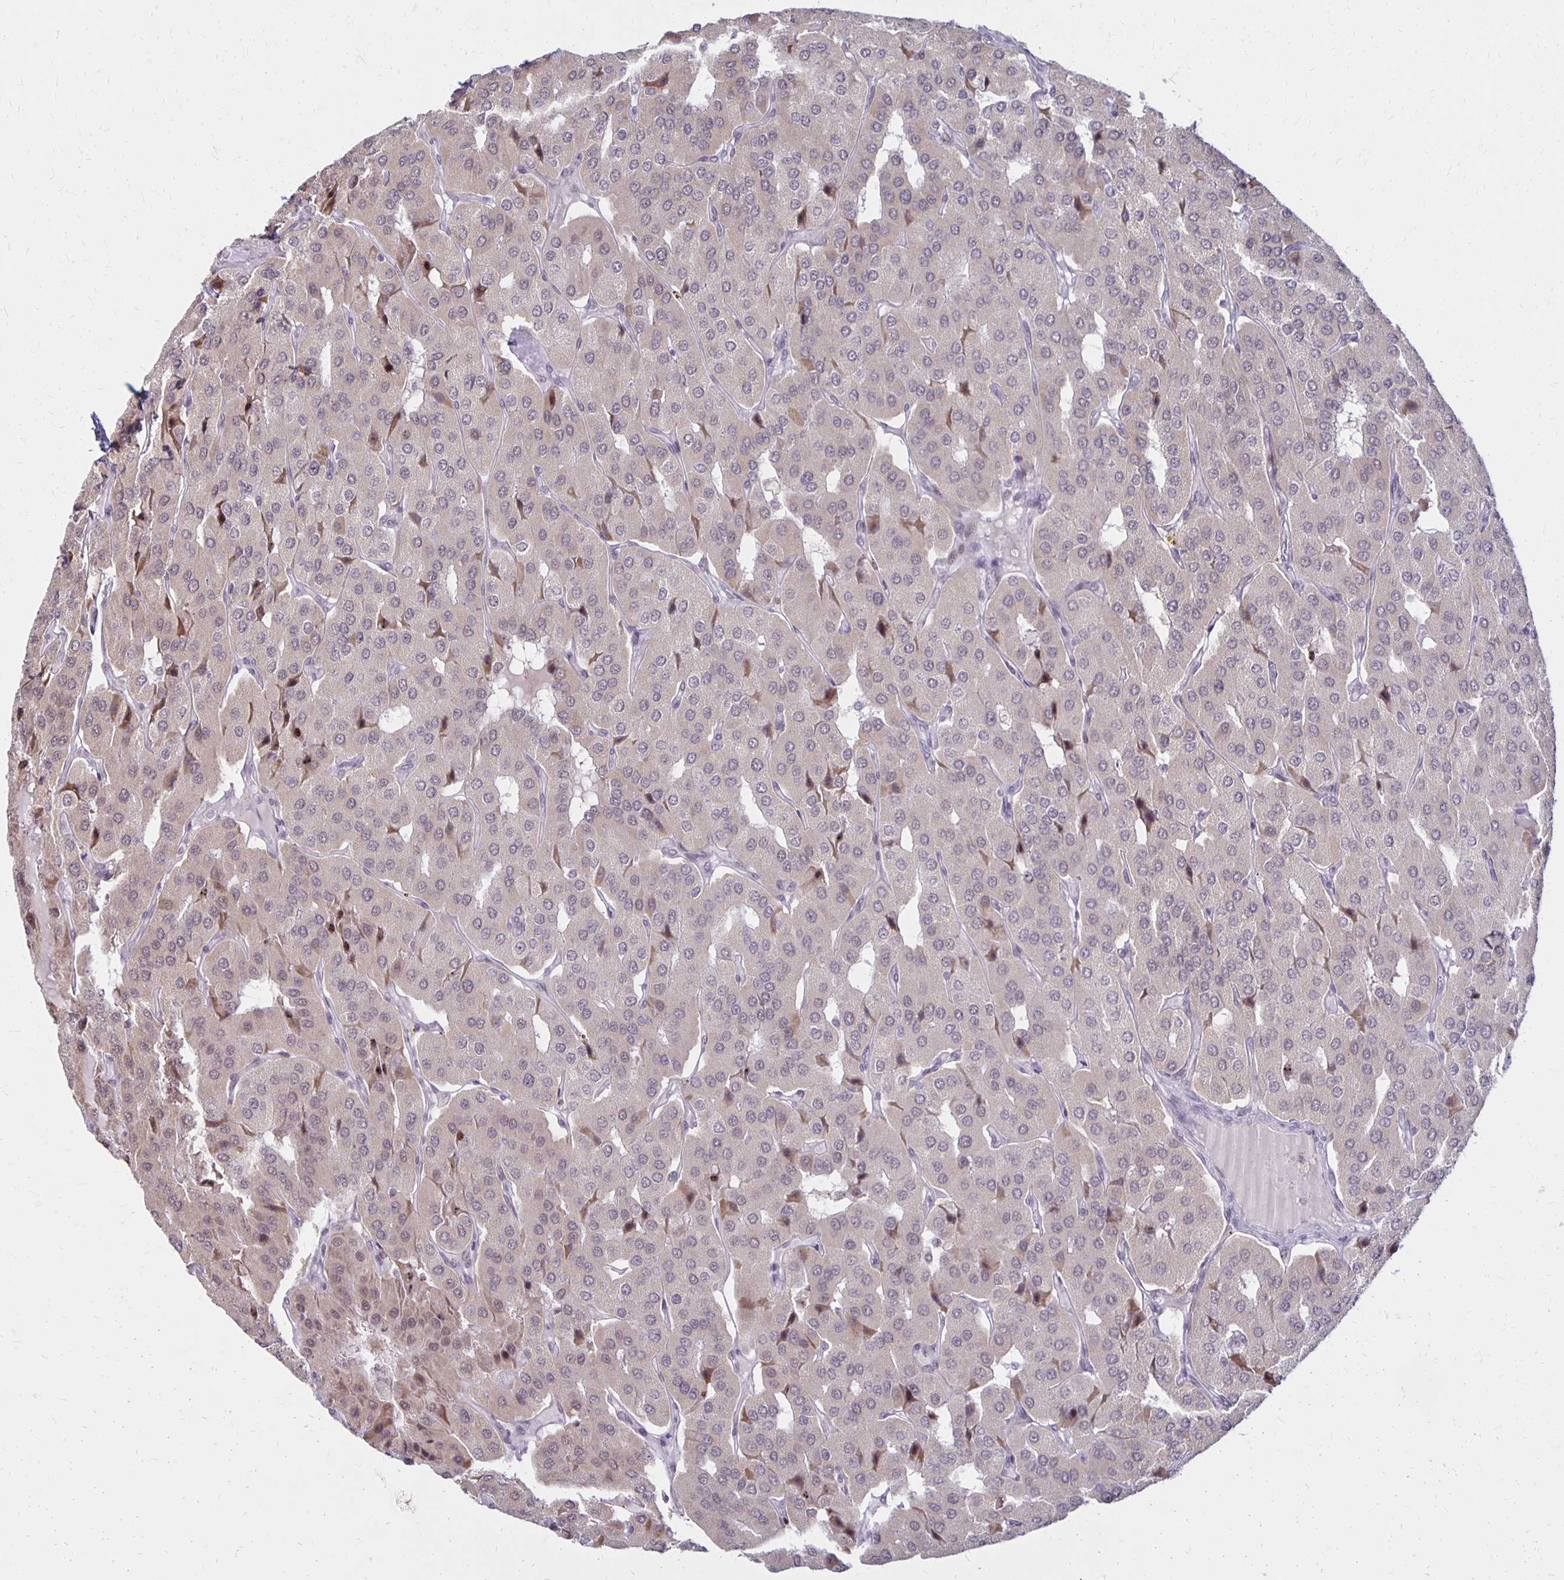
{"staining": {"intensity": "weak", "quantity": "<25%", "location": "nuclear"}, "tissue": "parathyroid gland", "cell_type": "Glandular cells", "image_type": "normal", "snomed": [{"axis": "morphology", "description": "Normal tissue, NOS"}, {"axis": "morphology", "description": "Adenoma, NOS"}, {"axis": "topography", "description": "Parathyroid gland"}], "caption": "IHC image of unremarkable parathyroid gland: parathyroid gland stained with DAB demonstrates no significant protein positivity in glandular cells.", "gene": "DAGLA", "patient": {"sex": "female", "age": 86}}